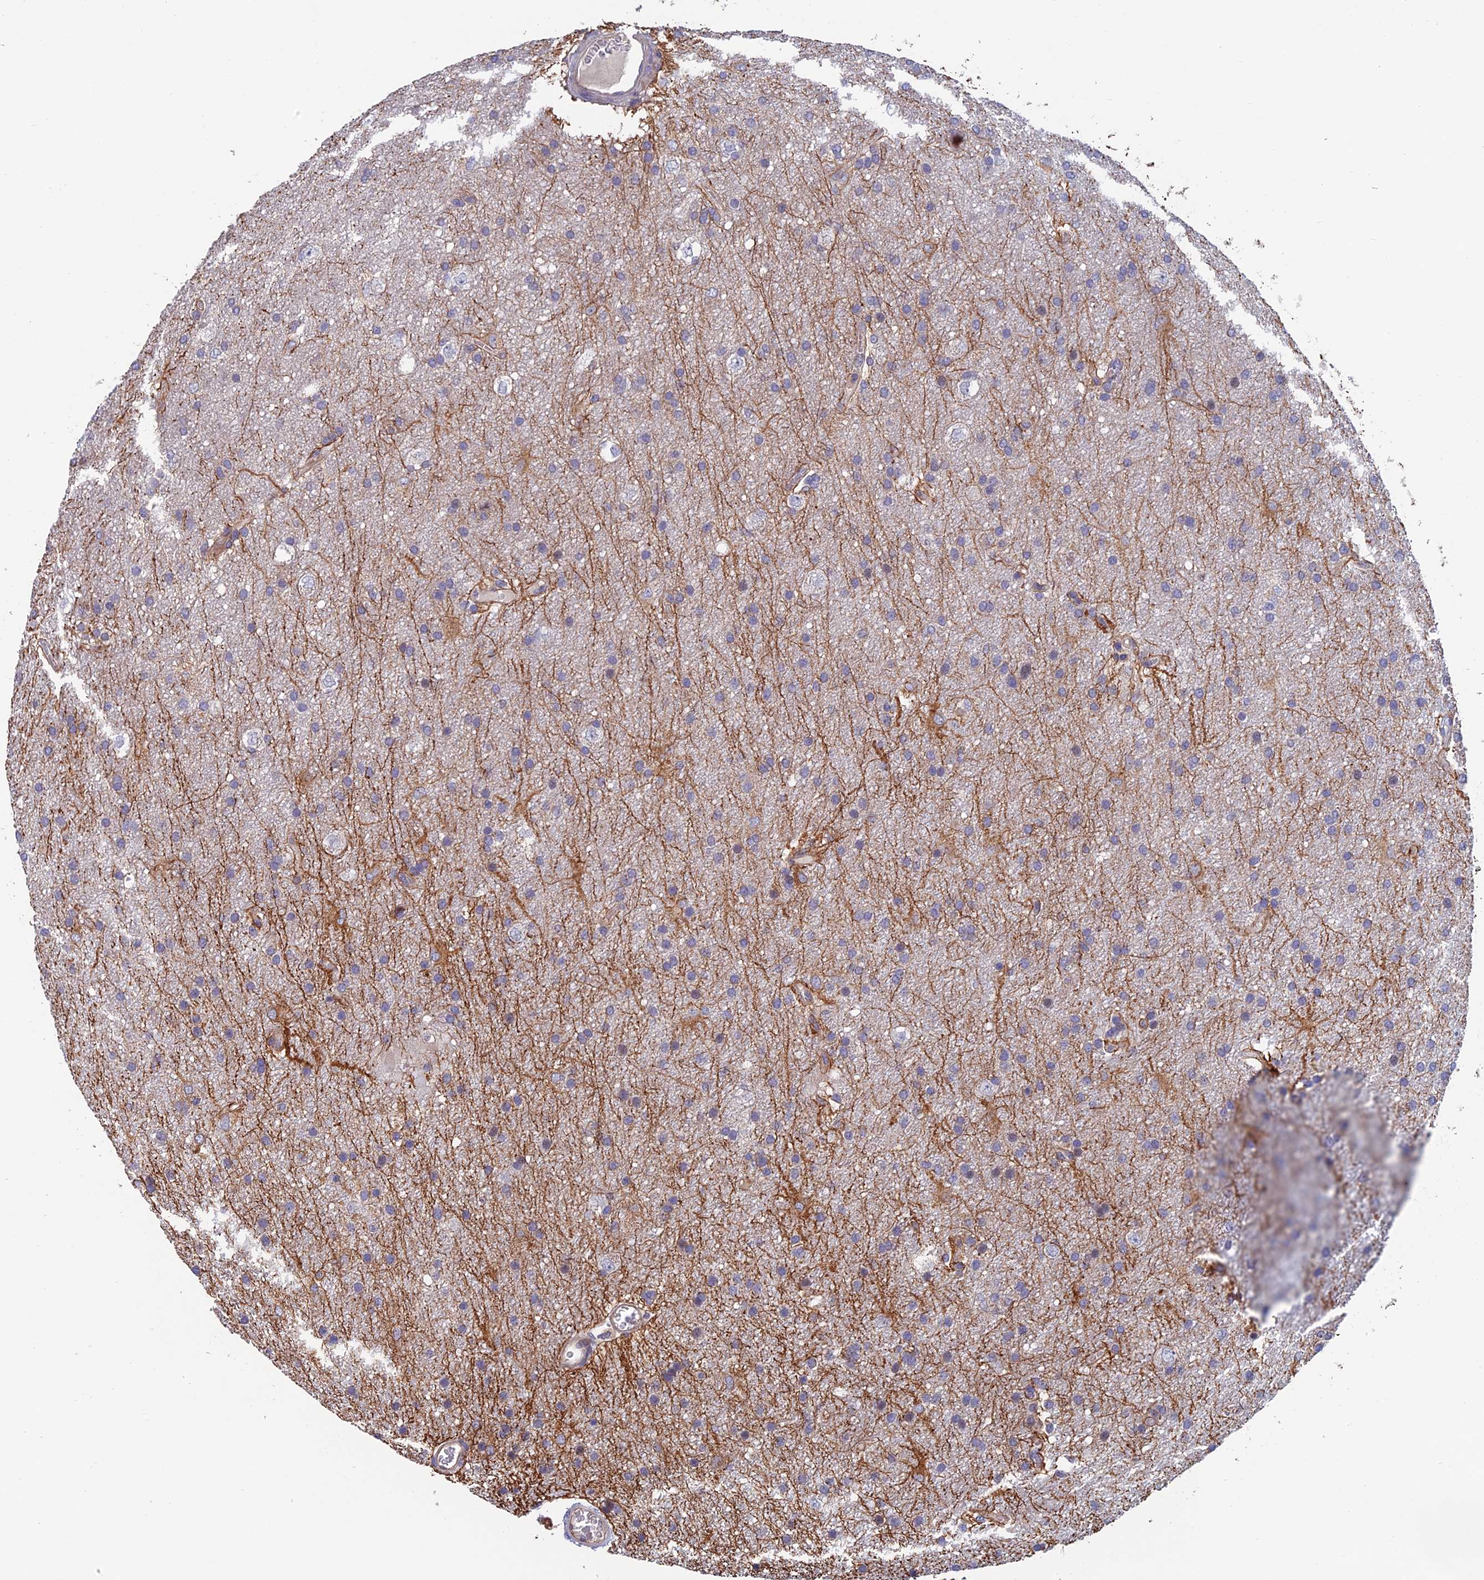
{"staining": {"intensity": "negative", "quantity": "none", "location": "none"}, "tissue": "glioma", "cell_type": "Tumor cells", "image_type": "cancer", "snomed": [{"axis": "morphology", "description": "Glioma, malignant, Low grade"}, {"axis": "topography", "description": "Brain"}], "caption": "Tumor cells are negative for brown protein staining in low-grade glioma (malignant).", "gene": "USP37", "patient": {"sex": "male", "age": 66}}